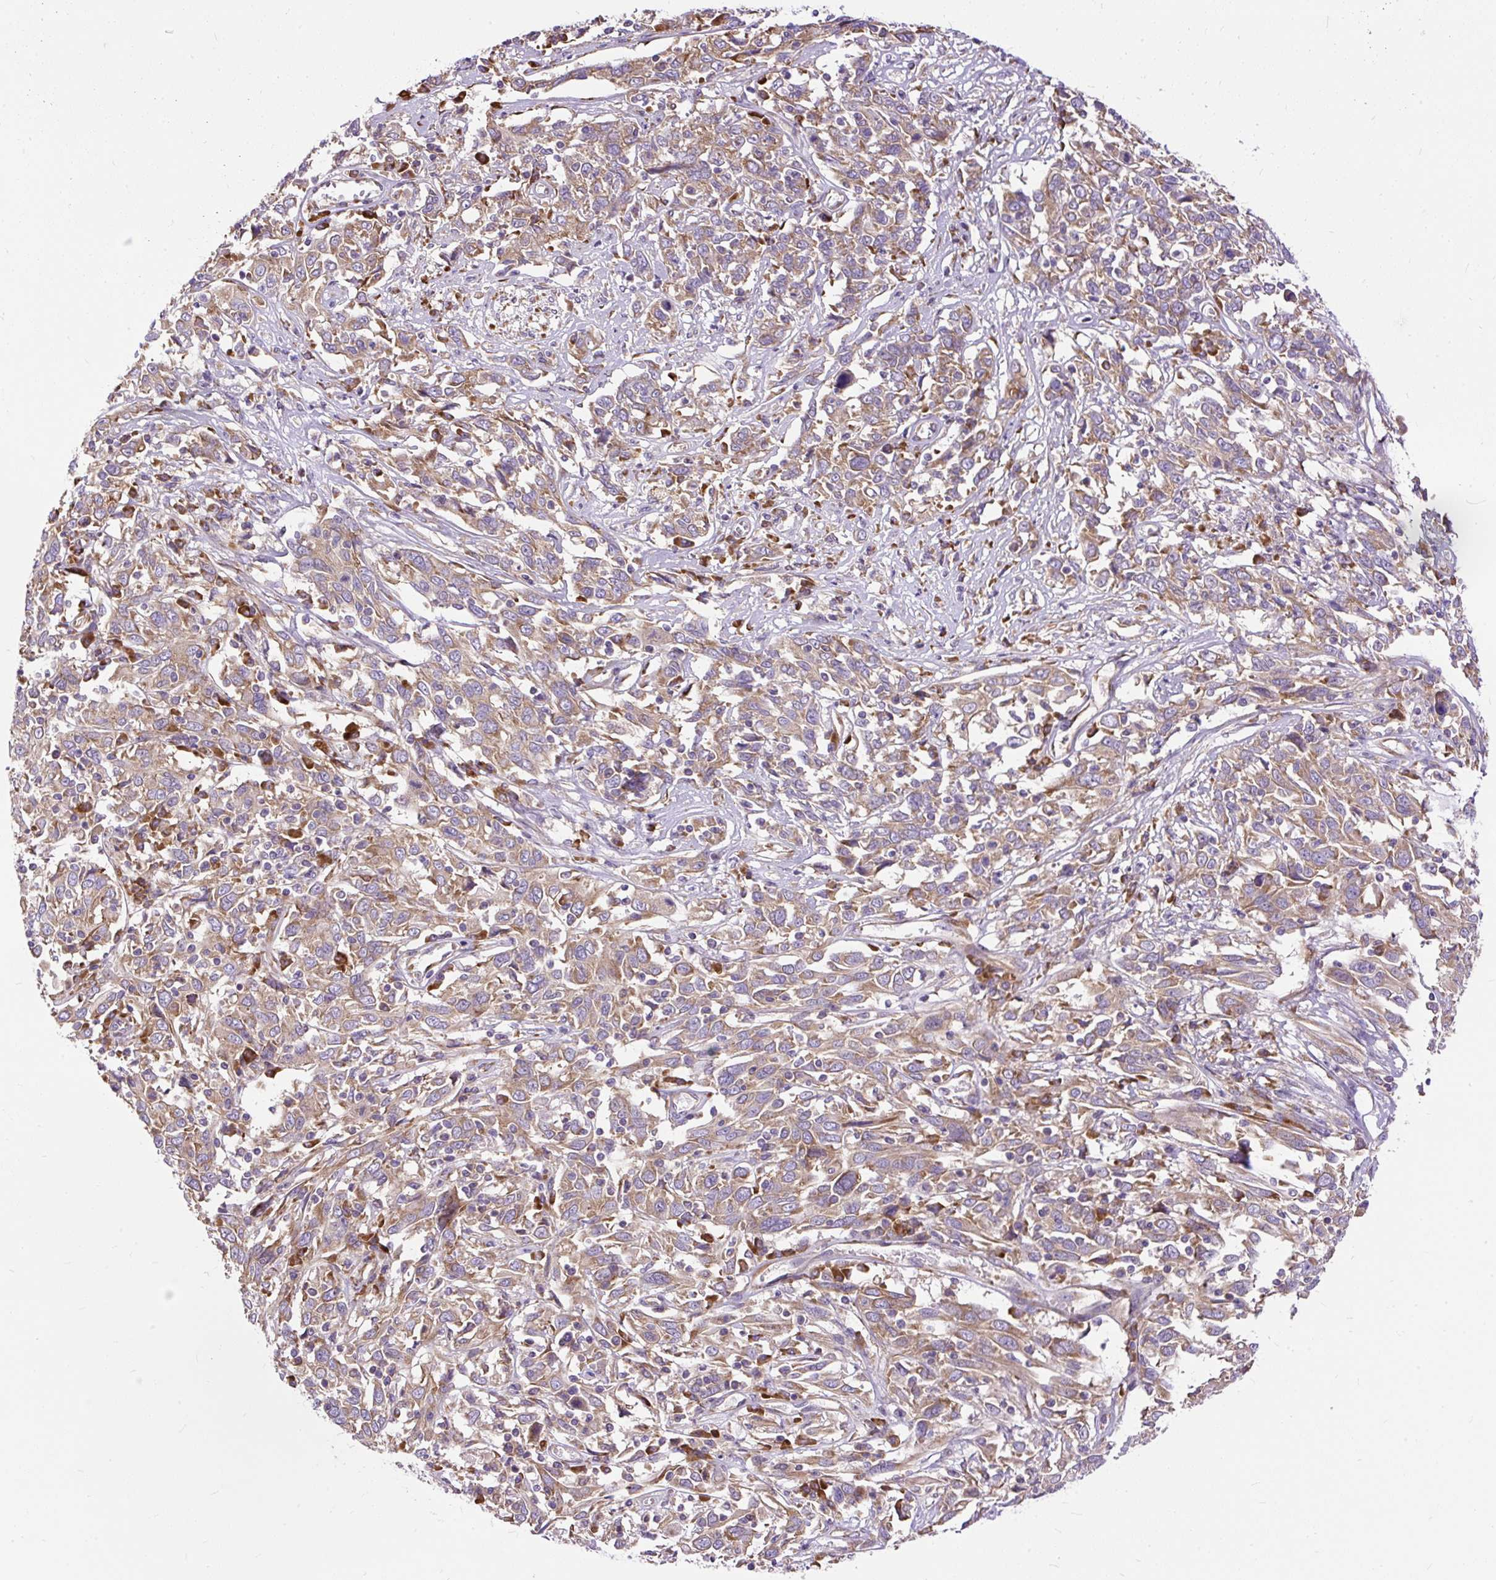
{"staining": {"intensity": "moderate", "quantity": ">75%", "location": "cytoplasmic/membranous"}, "tissue": "cervical cancer", "cell_type": "Tumor cells", "image_type": "cancer", "snomed": [{"axis": "morphology", "description": "Squamous cell carcinoma, NOS"}, {"axis": "topography", "description": "Cervix"}], "caption": "This is a micrograph of immunohistochemistry staining of cervical cancer, which shows moderate expression in the cytoplasmic/membranous of tumor cells.", "gene": "RPS5", "patient": {"sex": "female", "age": 46}}